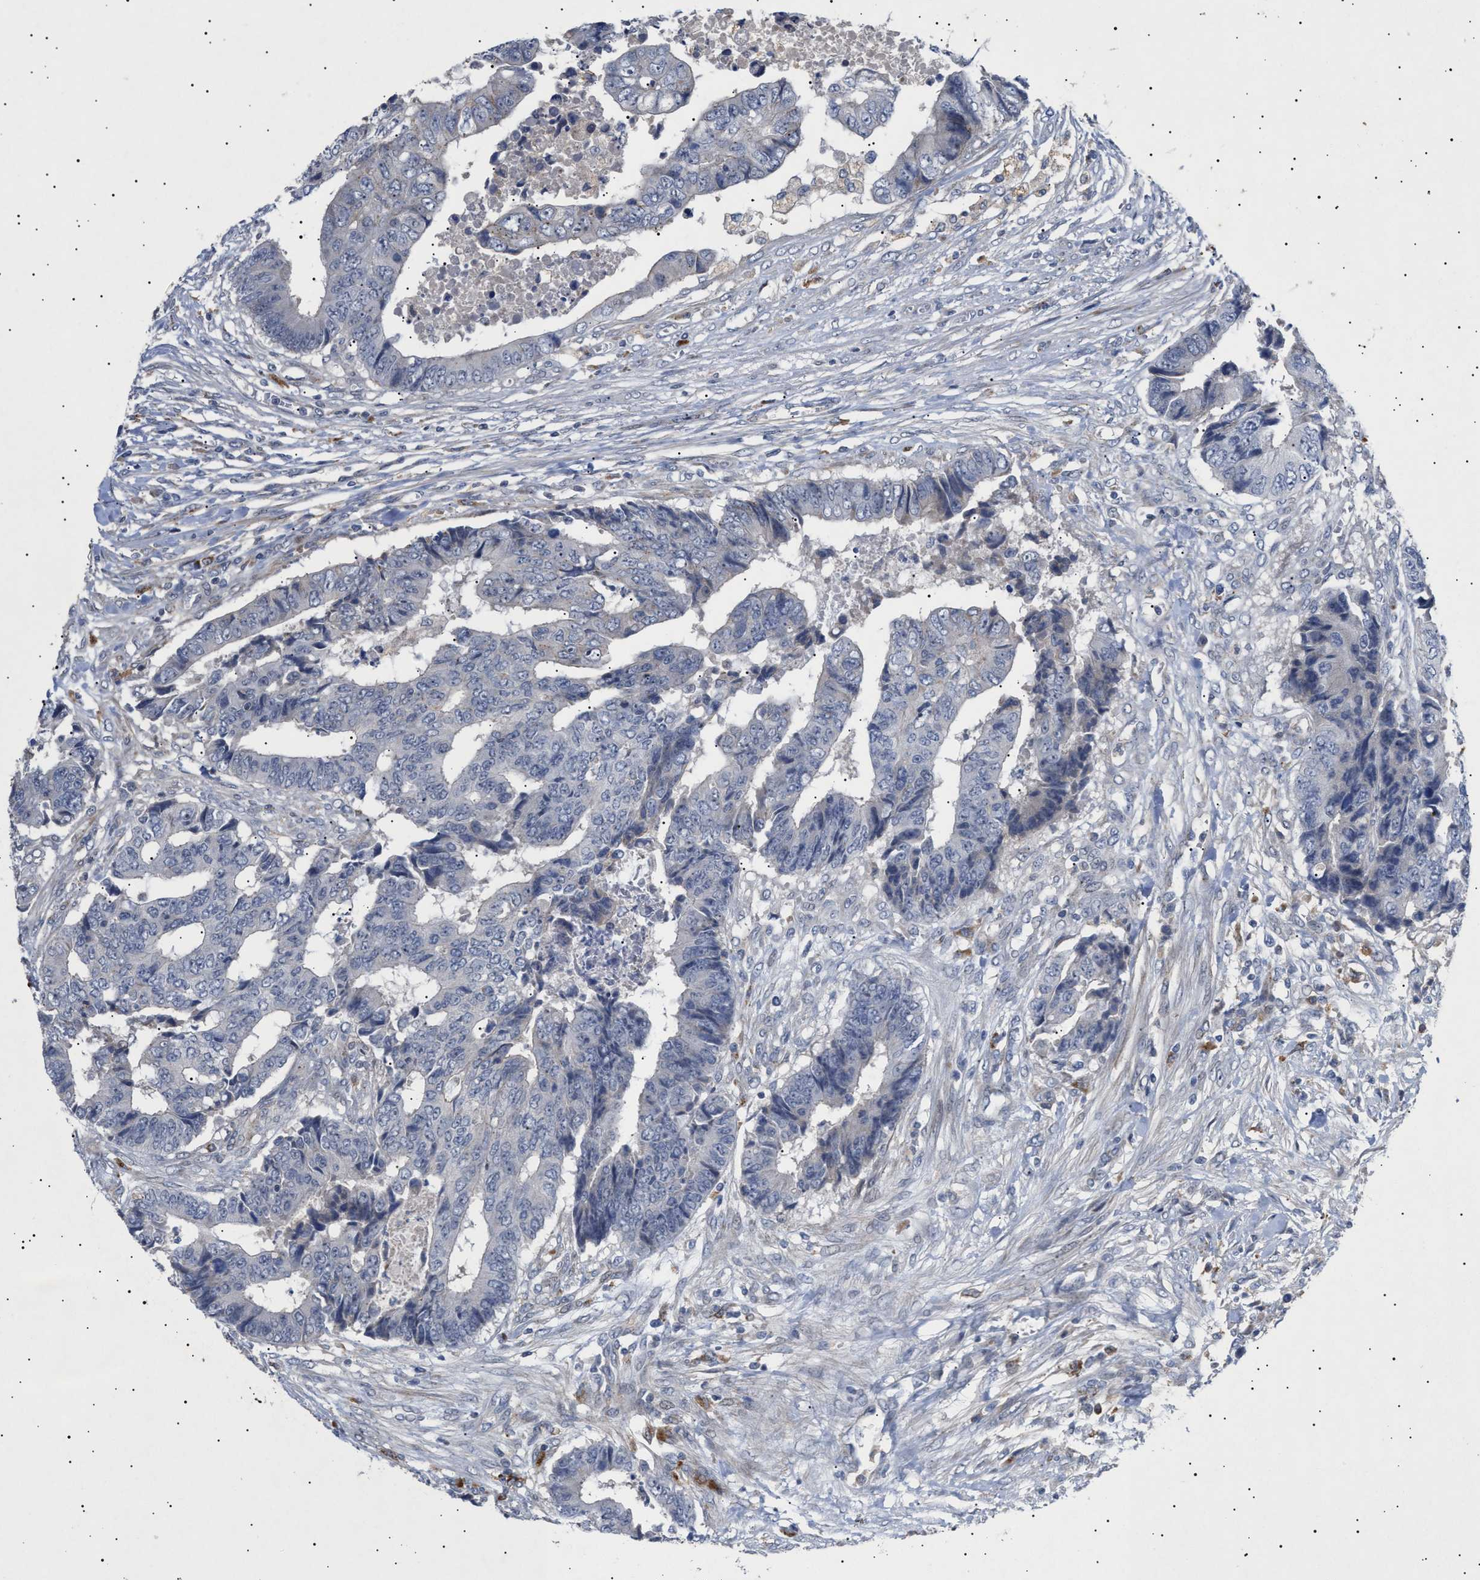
{"staining": {"intensity": "negative", "quantity": "none", "location": "none"}, "tissue": "colorectal cancer", "cell_type": "Tumor cells", "image_type": "cancer", "snomed": [{"axis": "morphology", "description": "Adenocarcinoma, NOS"}, {"axis": "topography", "description": "Rectum"}], "caption": "The photomicrograph reveals no staining of tumor cells in colorectal cancer (adenocarcinoma).", "gene": "SIRT5", "patient": {"sex": "male", "age": 84}}